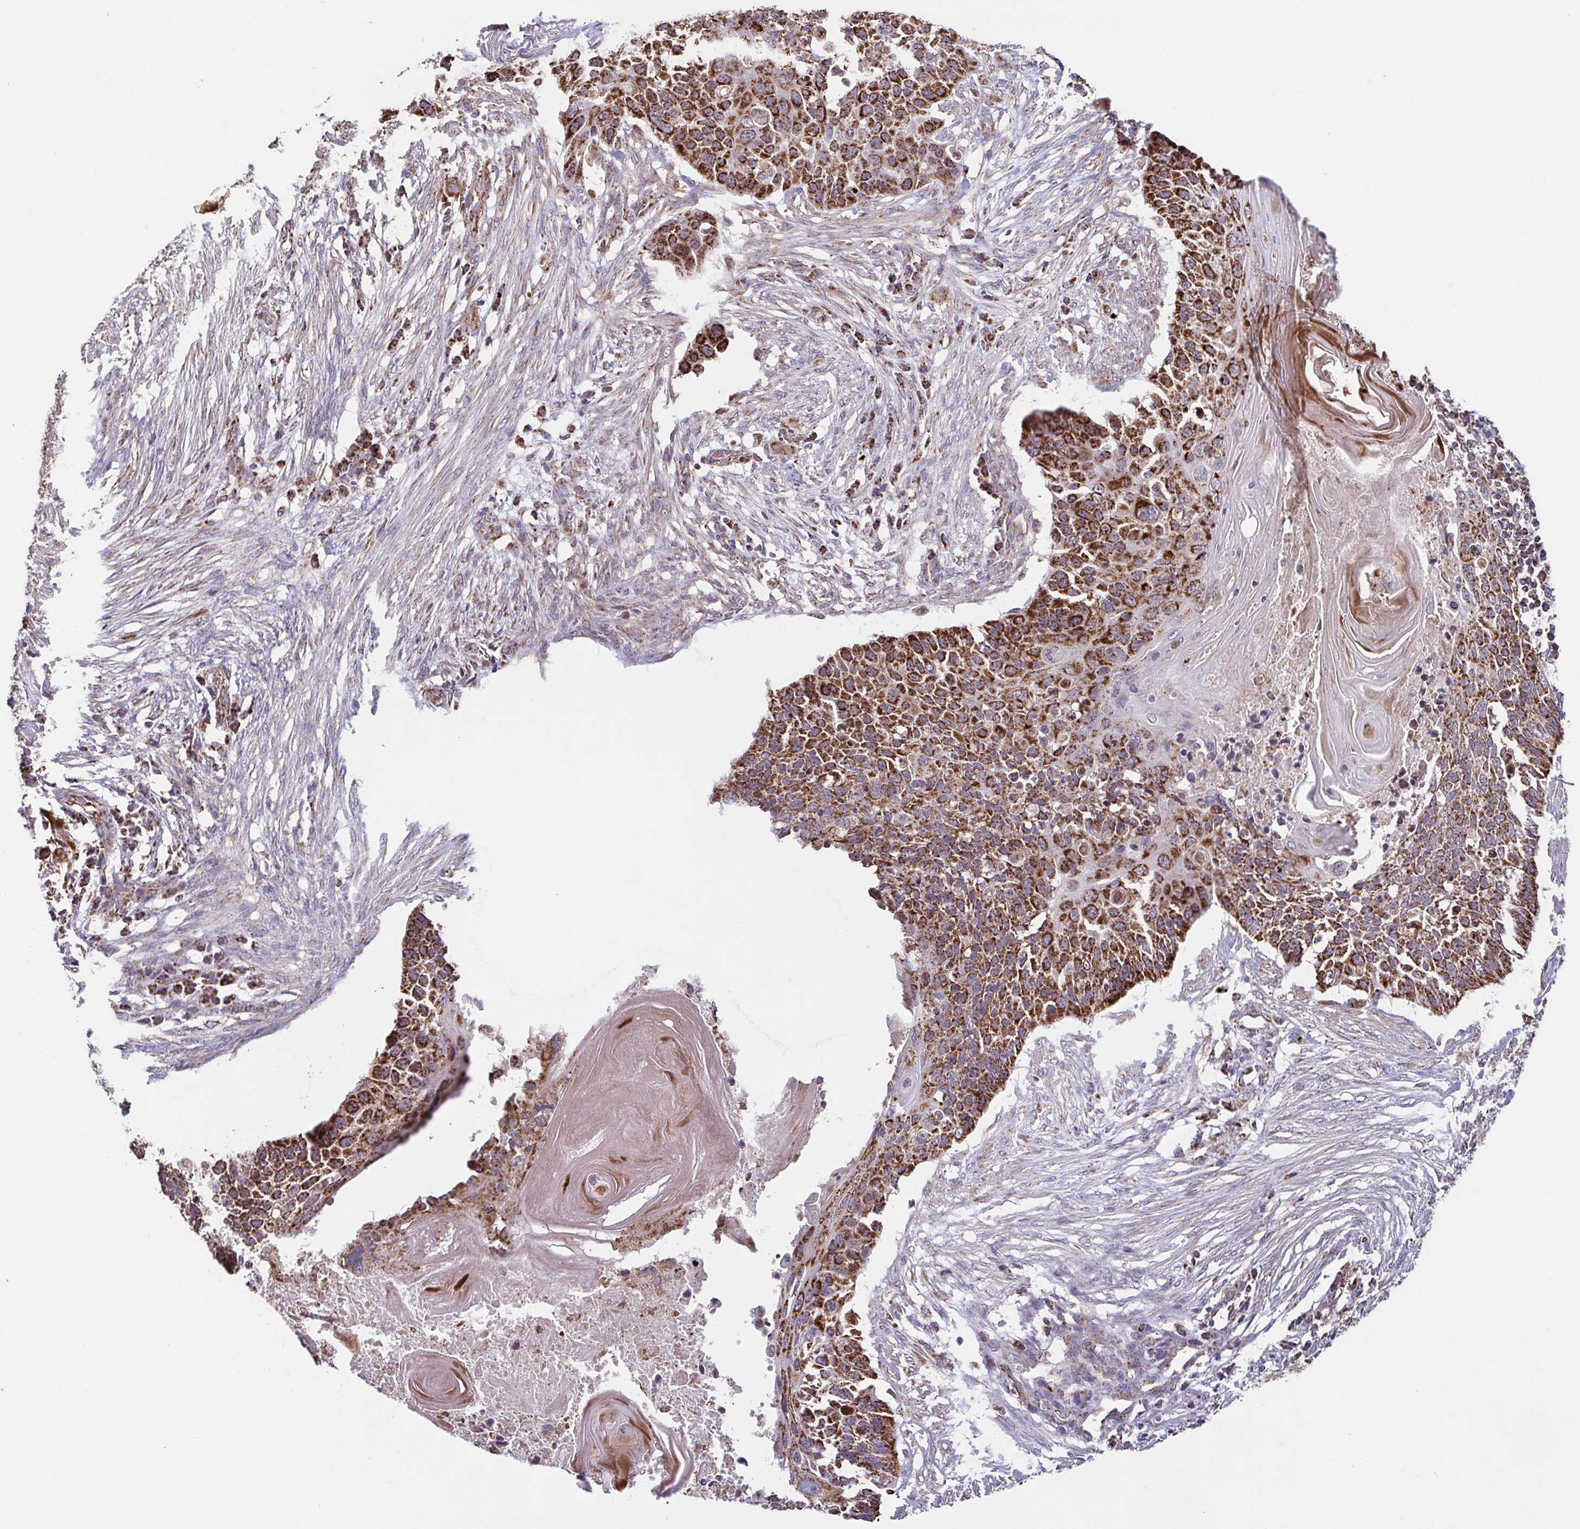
{"staining": {"intensity": "strong", "quantity": ">75%", "location": "cytoplasmic/membranous"}, "tissue": "lung cancer", "cell_type": "Tumor cells", "image_type": "cancer", "snomed": [{"axis": "morphology", "description": "Squamous cell carcinoma, NOS"}, {"axis": "topography", "description": "Lung"}], "caption": "Immunohistochemistry (IHC) of human squamous cell carcinoma (lung) demonstrates high levels of strong cytoplasmic/membranous expression in approximately >75% of tumor cells.", "gene": "DIP2B", "patient": {"sex": "male", "age": 78}}